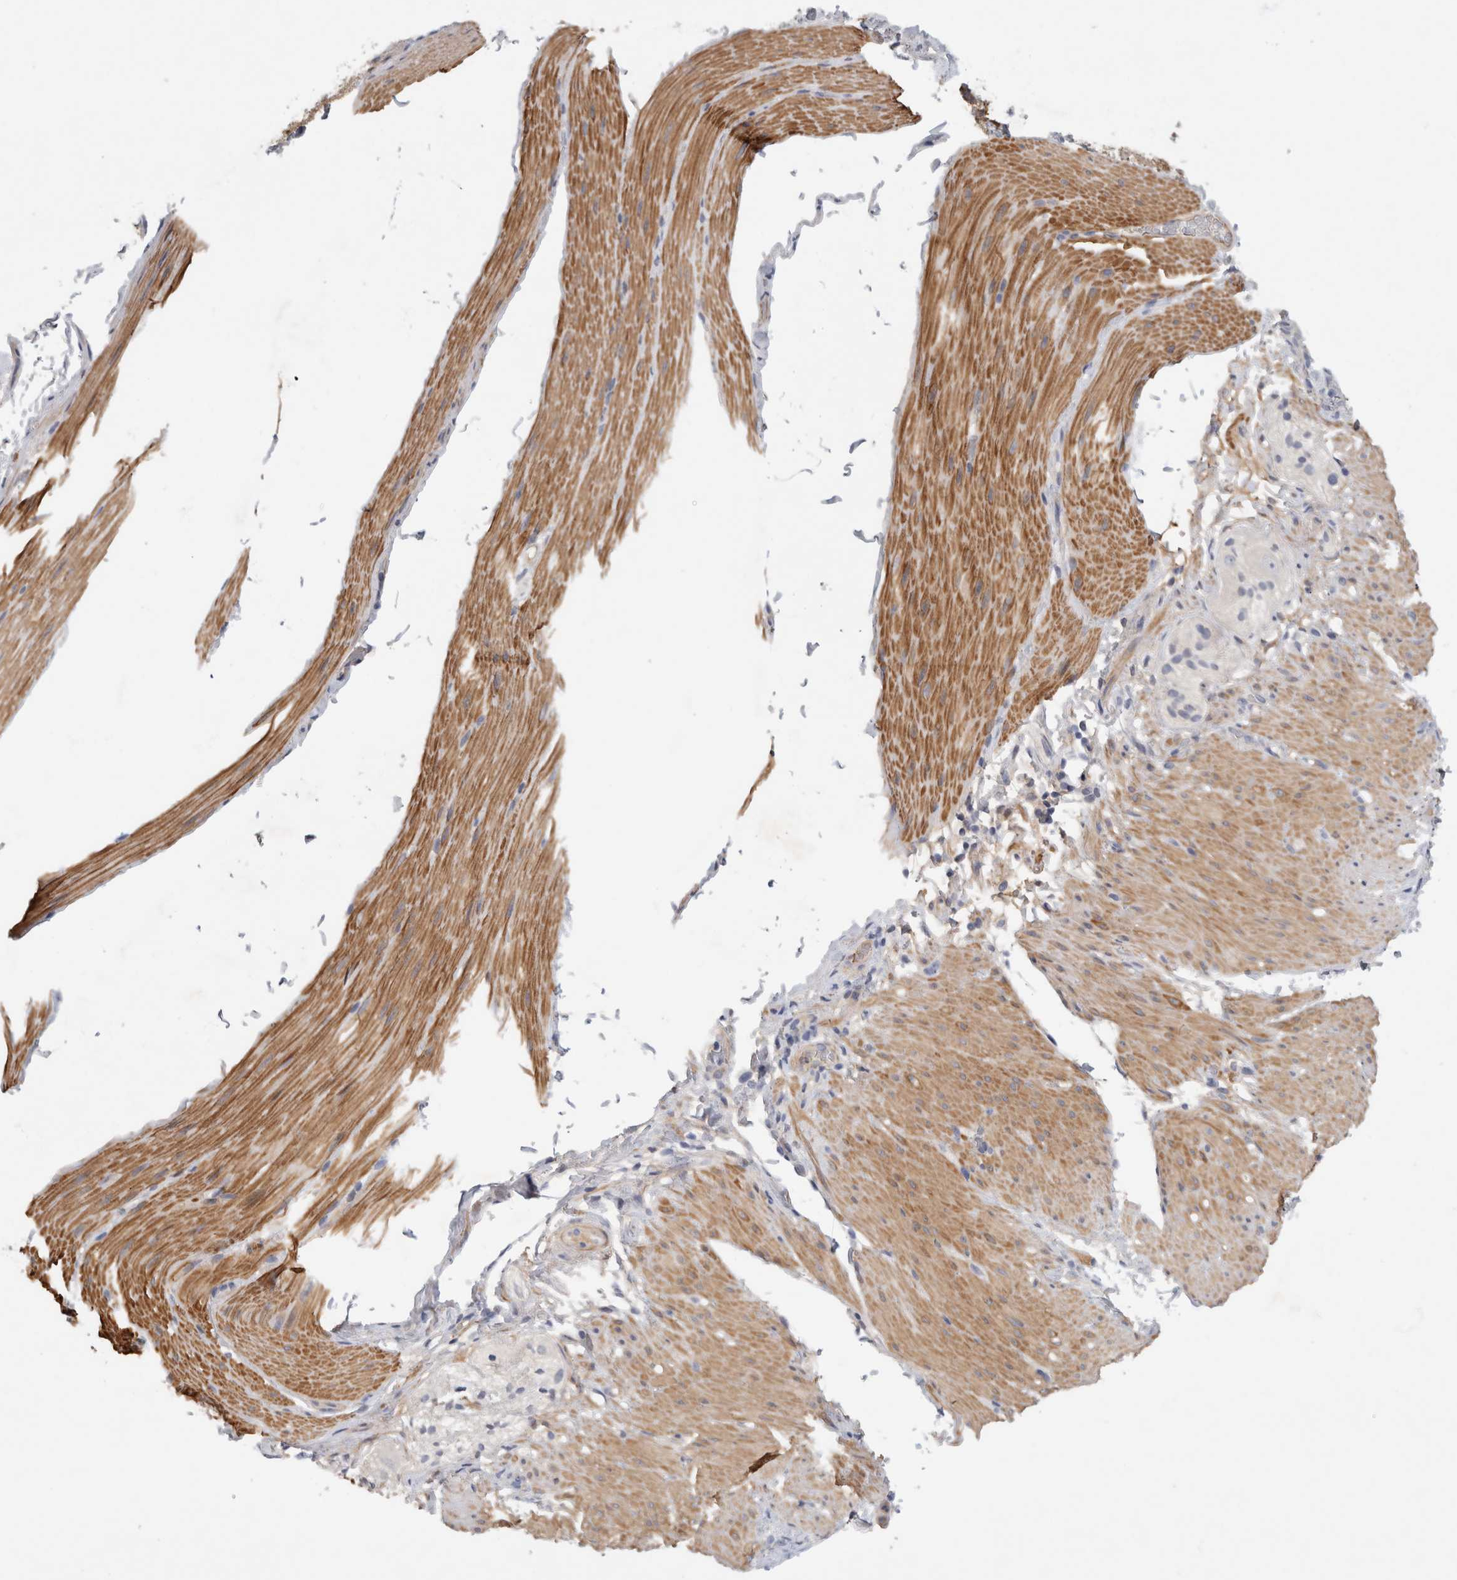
{"staining": {"intensity": "moderate", "quantity": ">75%", "location": "cytoplasmic/membranous"}, "tissue": "smooth muscle", "cell_type": "Smooth muscle cells", "image_type": "normal", "snomed": [{"axis": "morphology", "description": "Normal tissue, NOS"}, {"axis": "topography", "description": "Smooth muscle"}, {"axis": "topography", "description": "Small intestine"}], "caption": "A medium amount of moderate cytoplasmic/membranous positivity is appreciated in approximately >75% of smooth muscle cells in benign smooth muscle.", "gene": "PGM1", "patient": {"sex": "female", "age": 84}}